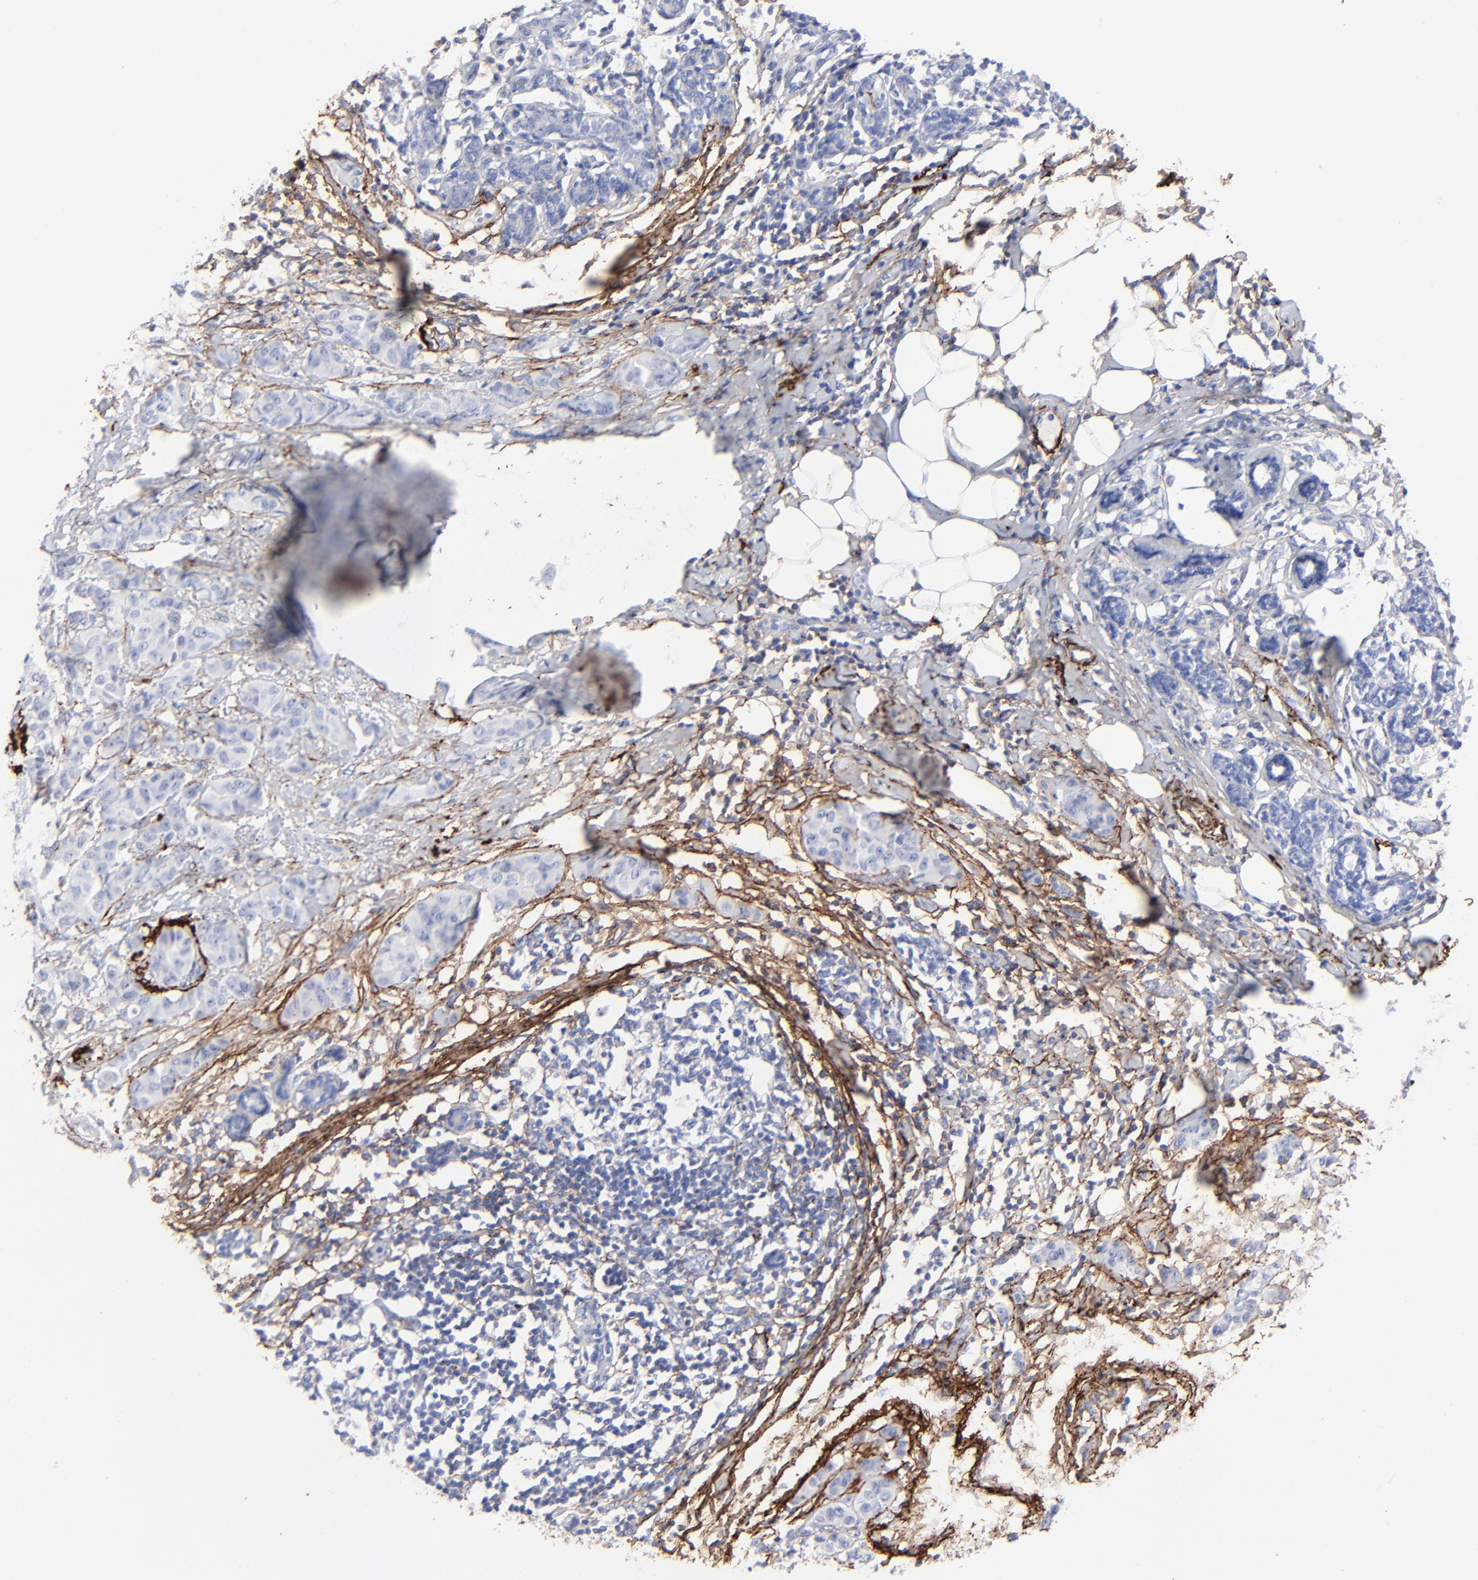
{"staining": {"intensity": "negative", "quantity": "none", "location": "none"}, "tissue": "breast cancer", "cell_type": "Tumor cells", "image_type": "cancer", "snomed": [{"axis": "morphology", "description": "Duct carcinoma"}, {"axis": "topography", "description": "Breast"}], "caption": "Breast infiltrating ductal carcinoma was stained to show a protein in brown. There is no significant expression in tumor cells. The staining was performed using DAB to visualize the protein expression in brown, while the nuclei were stained in blue with hematoxylin (Magnification: 20x).", "gene": "FBLN2", "patient": {"sex": "female", "age": 40}}